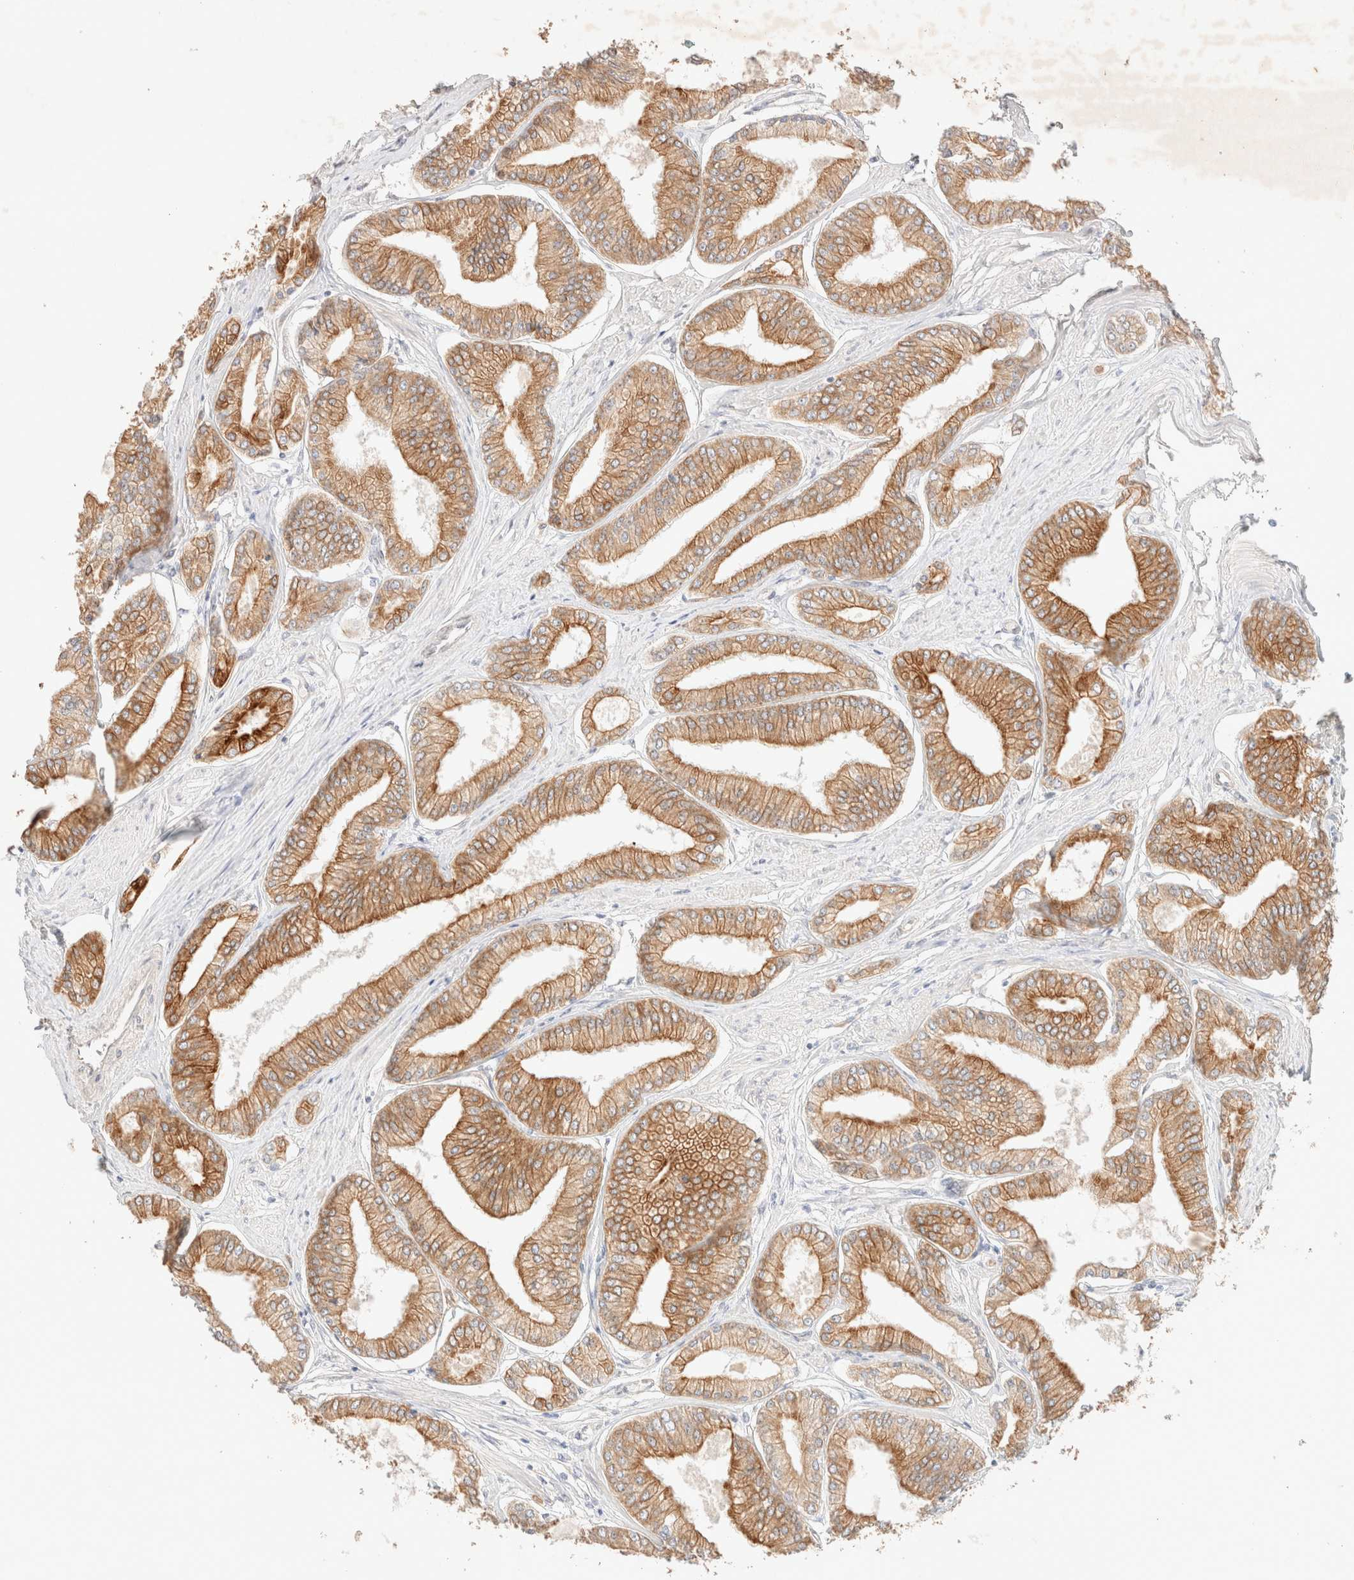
{"staining": {"intensity": "moderate", "quantity": ">75%", "location": "cytoplasmic/membranous"}, "tissue": "prostate cancer", "cell_type": "Tumor cells", "image_type": "cancer", "snomed": [{"axis": "morphology", "description": "Adenocarcinoma, Low grade"}, {"axis": "topography", "description": "Prostate"}], "caption": "This micrograph exhibits prostate cancer stained with IHC to label a protein in brown. The cytoplasmic/membranous of tumor cells show moderate positivity for the protein. Nuclei are counter-stained blue.", "gene": "CSNK1E", "patient": {"sex": "male", "age": 52}}